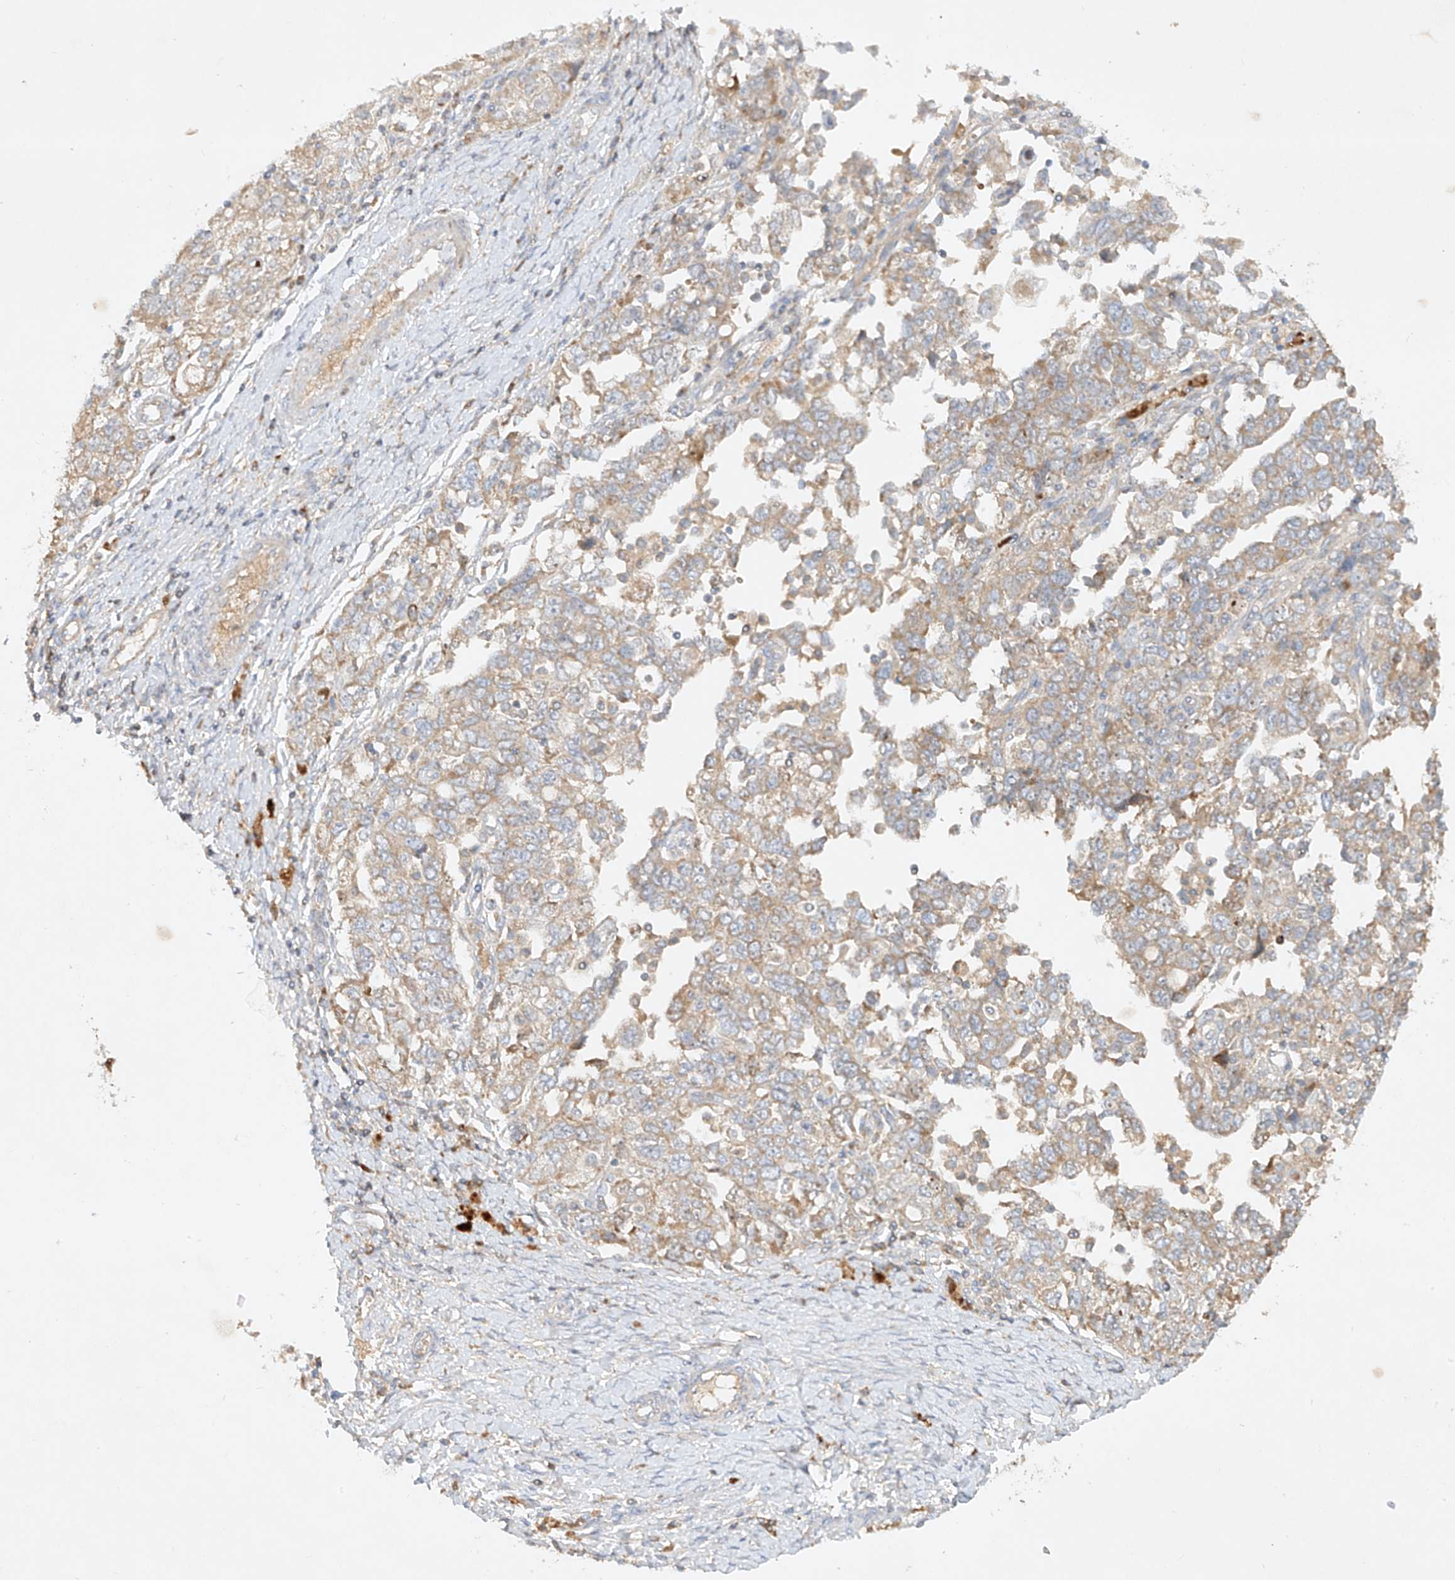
{"staining": {"intensity": "weak", "quantity": "<25%", "location": "cytoplasmic/membranous"}, "tissue": "ovarian cancer", "cell_type": "Tumor cells", "image_type": "cancer", "snomed": [{"axis": "morphology", "description": "Carcinoma, NOS"}, {"axis": "morphology", "description": "Cystadenocarcinoma, serous, NOS"}, {"axis": "topography", "description": "Ovary"}], "caption": "Tumor cells are negative for protein expression in human ovarian carcinoma.", "gene": "KPNA7", "patient": {"sex": "female", "age": 69}}